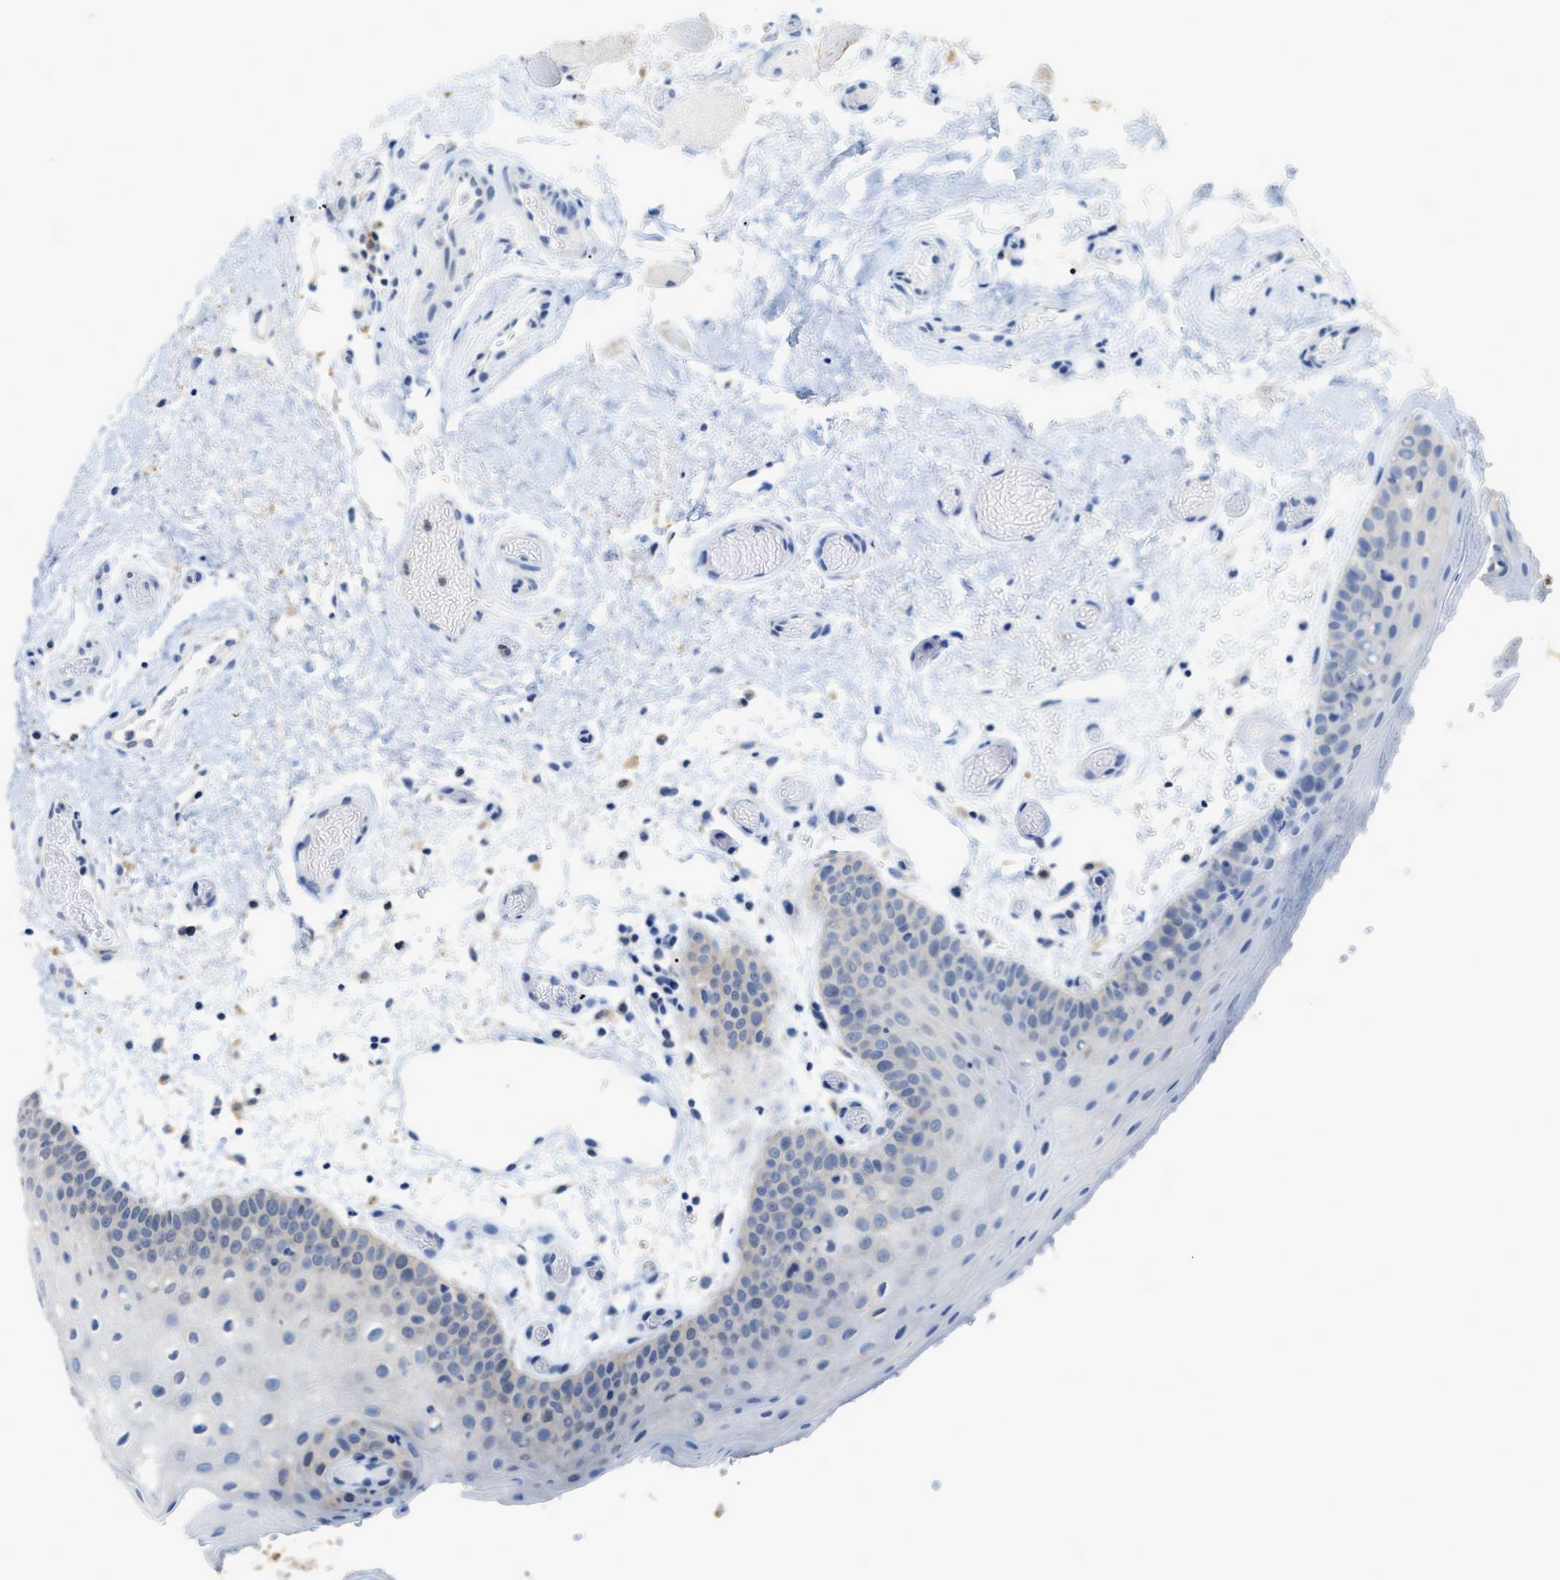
{"staining": {"intensity": "negative", "quantity": "none", "location": "none"}, "tissue": "oral mucosa", "cell_type": "Squamous epithelial cells", "image_type": "normal", "snomed": [{"axis": "morphology", "description": "Normal tissue, NOS"}, {"axis": "morphology", "description": "Squamous cell carcinoma, NOS"}, {"axis": "topography", "description": "Oral tissue"}, {"axis": "topography", "description": "Head-Neck"}], "caption": "Oral mucosa stained for a protein using immunohistochemistry (IHC) exhibits no positivity squamous epithelial cells.", "gene": "GCN1", "patient": {"sex": "male", "age": 71}}